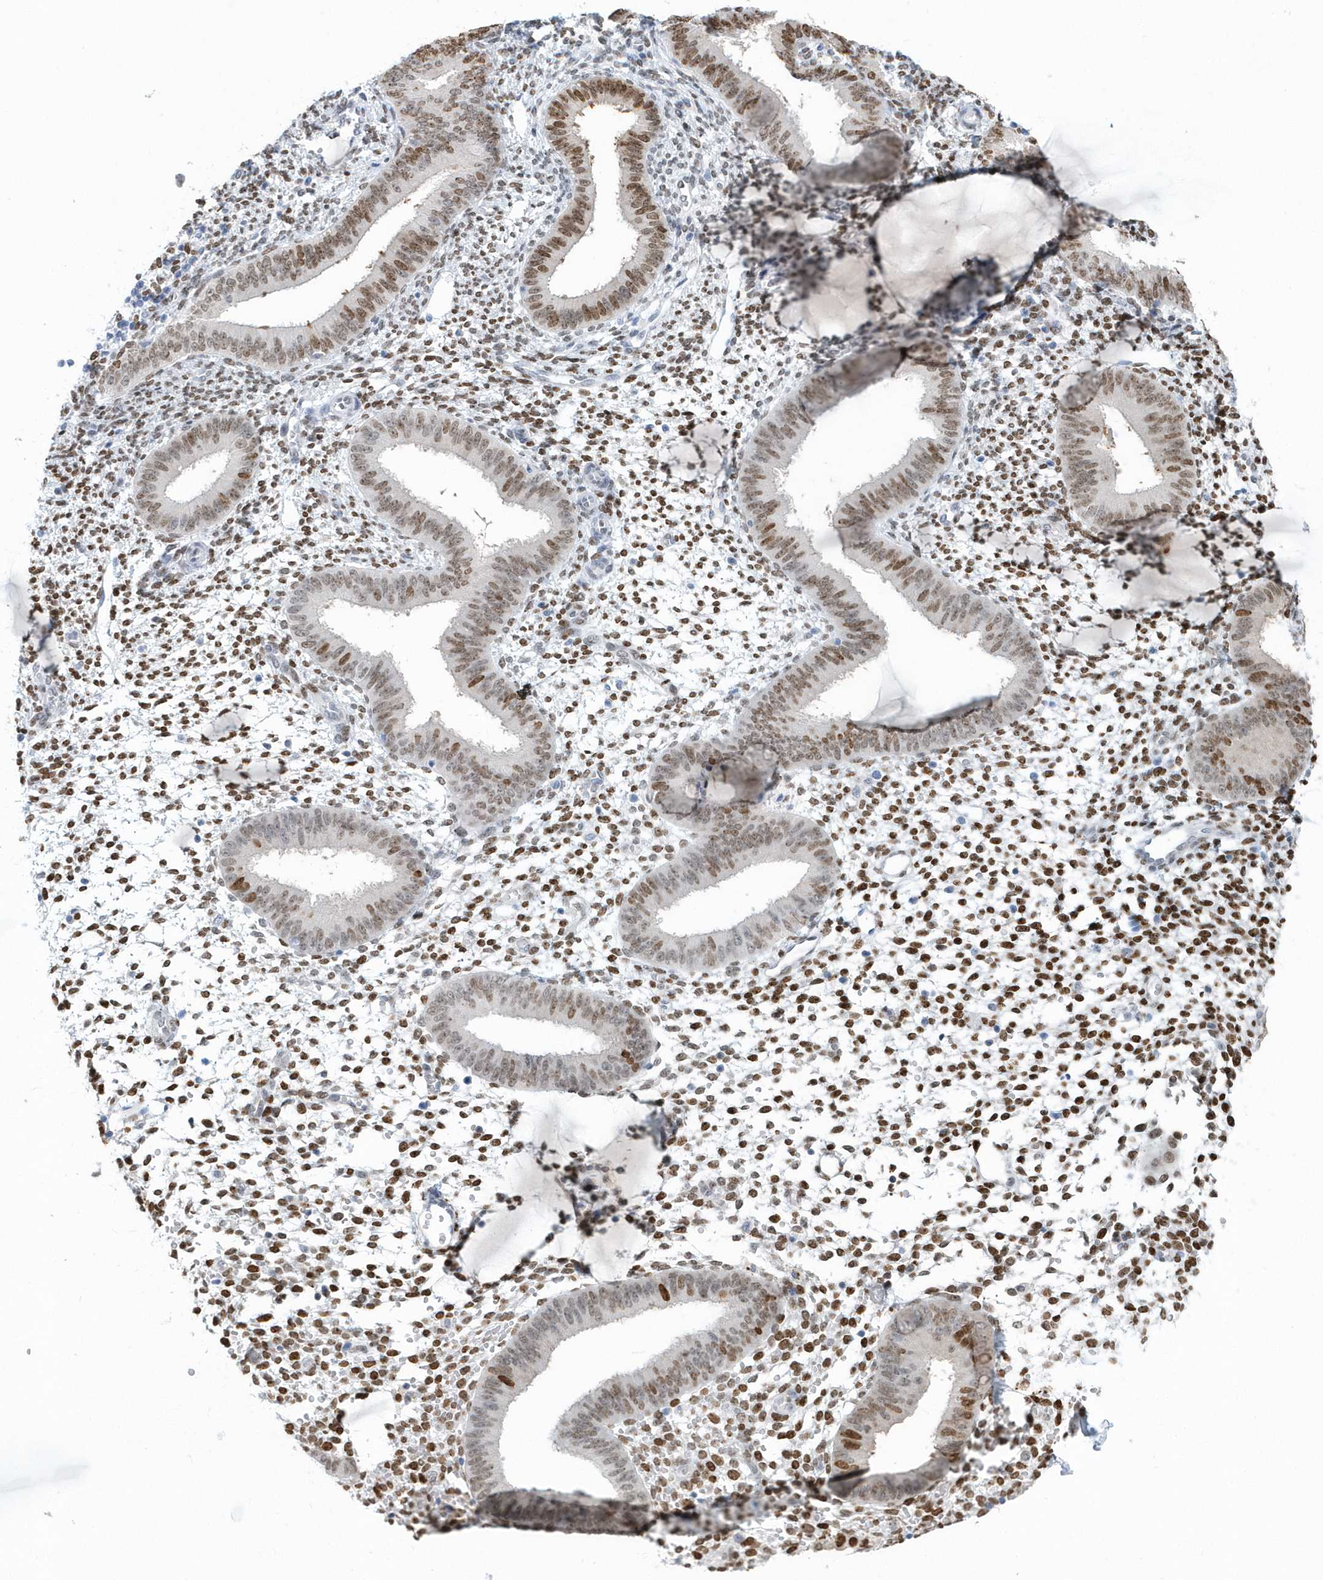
{"staining": {"intensity": "moderate", "quantity": ">75%", "location": "nuclear"}, "tissue": "endometrium", "cell_type": "Cells in endometrial stroma", "image_type": "normal", "snomed": [{"axis": "morphology", "description": "Normal tissue, NOS"}, {"axis": "topography", "description": "Uterus"}, {"axis": "topography", "description": "Endometrium"}], "caption": "Human endometrium stained with a brown dye shows moderate nuclear positive staining in about >75% of cells in endometrial stroma.", "gene": "MACROH2A2", "patient": {"sex": "female", "age": 48}}